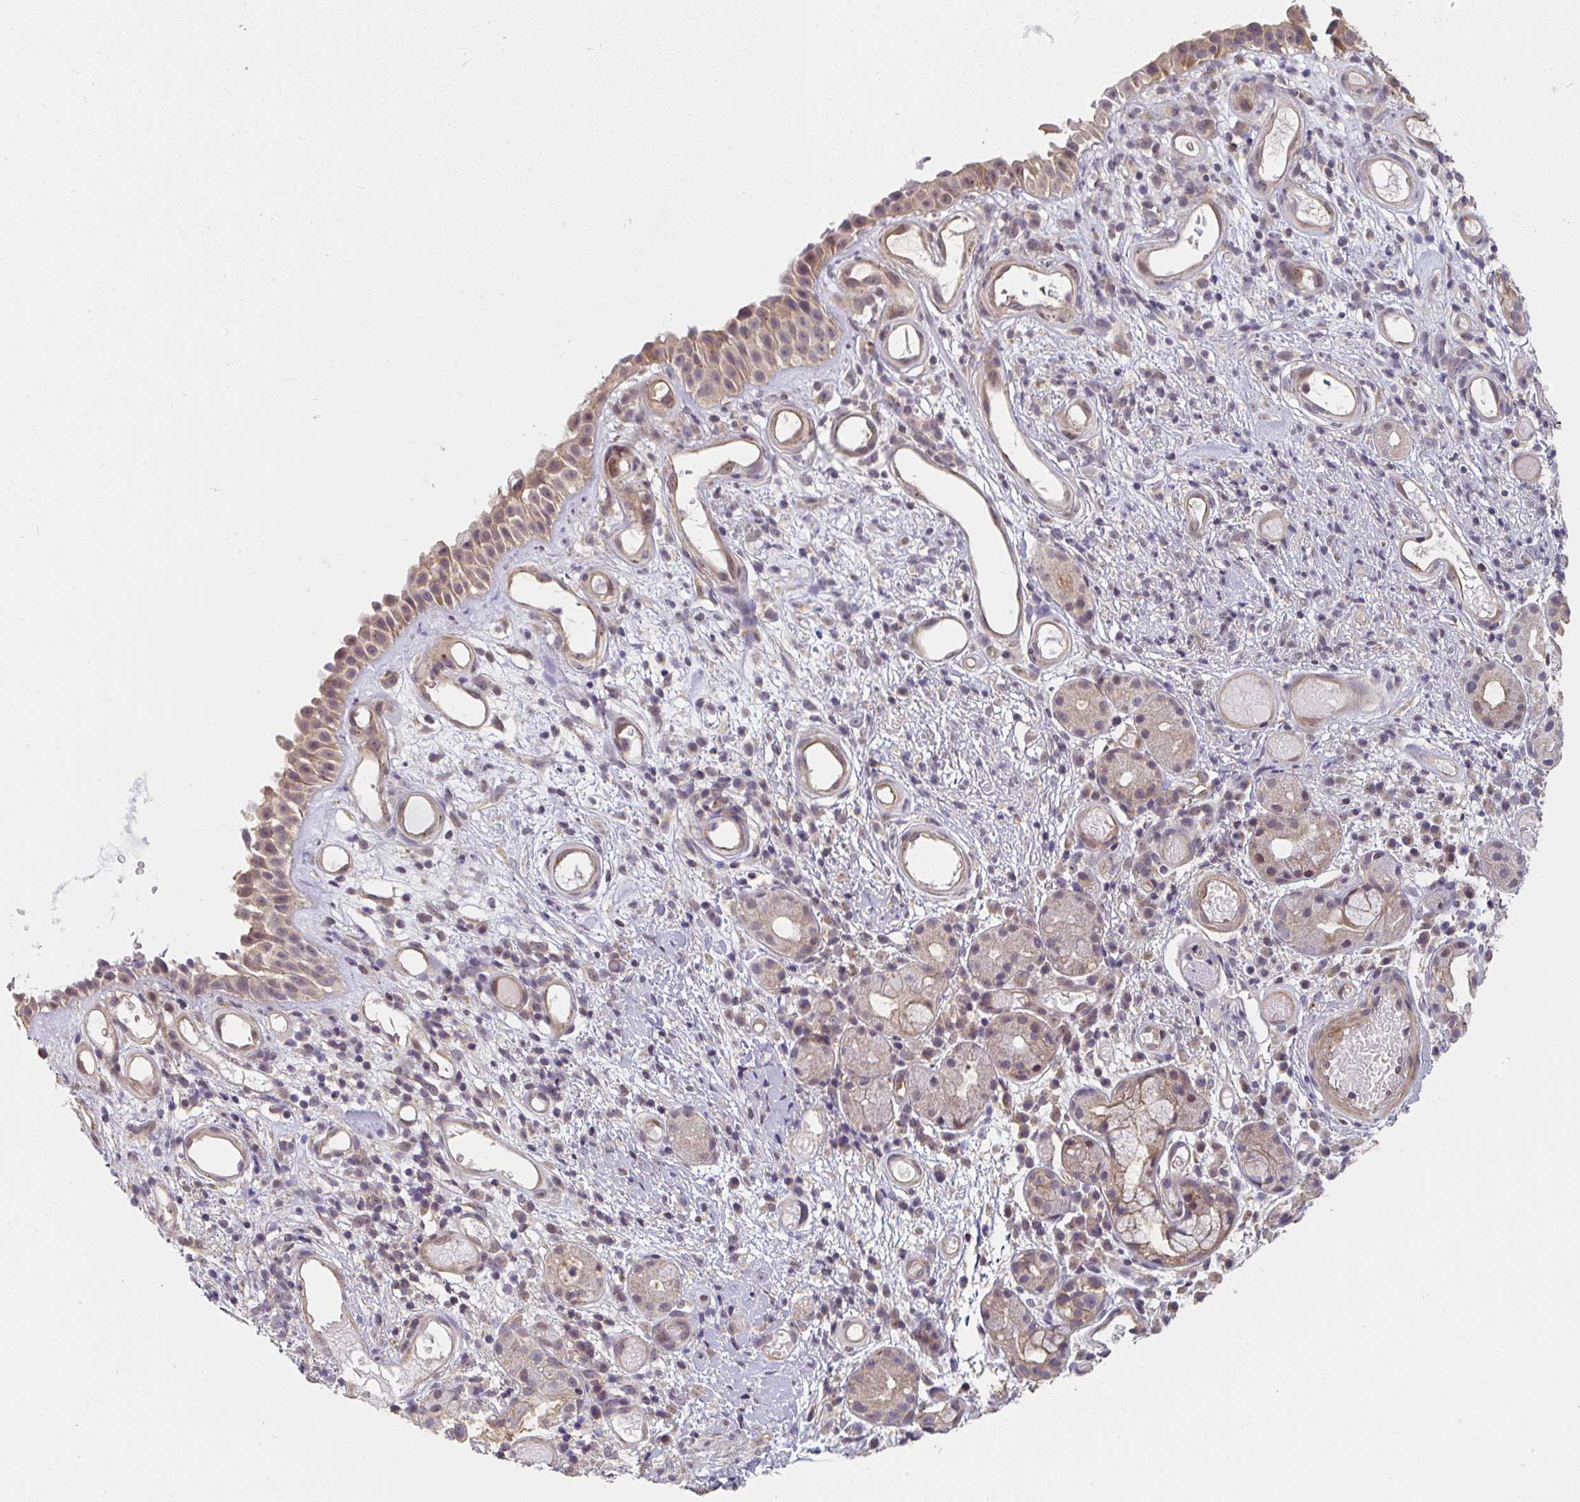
{"staining": {"intensity": "weak", "quantity": ">75%", "location": "cytoplasmic/membranous"}, "tissue": "nasopharynx", "cell_type": "Respiratory epithelial cells", "image_type": "normal", "snomed": [{"axis": "morphology", "description": "Normal tissue, NOS"}, {"axis": "morphology", "description": "Inflammation, NOS"}, {"axis": "topography", "description": "Nasopharynx"}], "caption": "The micrograph displays staining of benign nasopharynx, revealing weak cytoplasmic/membranous protein positivity (brown color) within respiratory epithelial cells. The staining was performed using DAB to visualize the protein expression in brown, while the nuclei were stained in blue with hematoxylin (Magnification: 20x).", "gene": "RANGRF", "patient": {"sex": "male", "age": 54}}